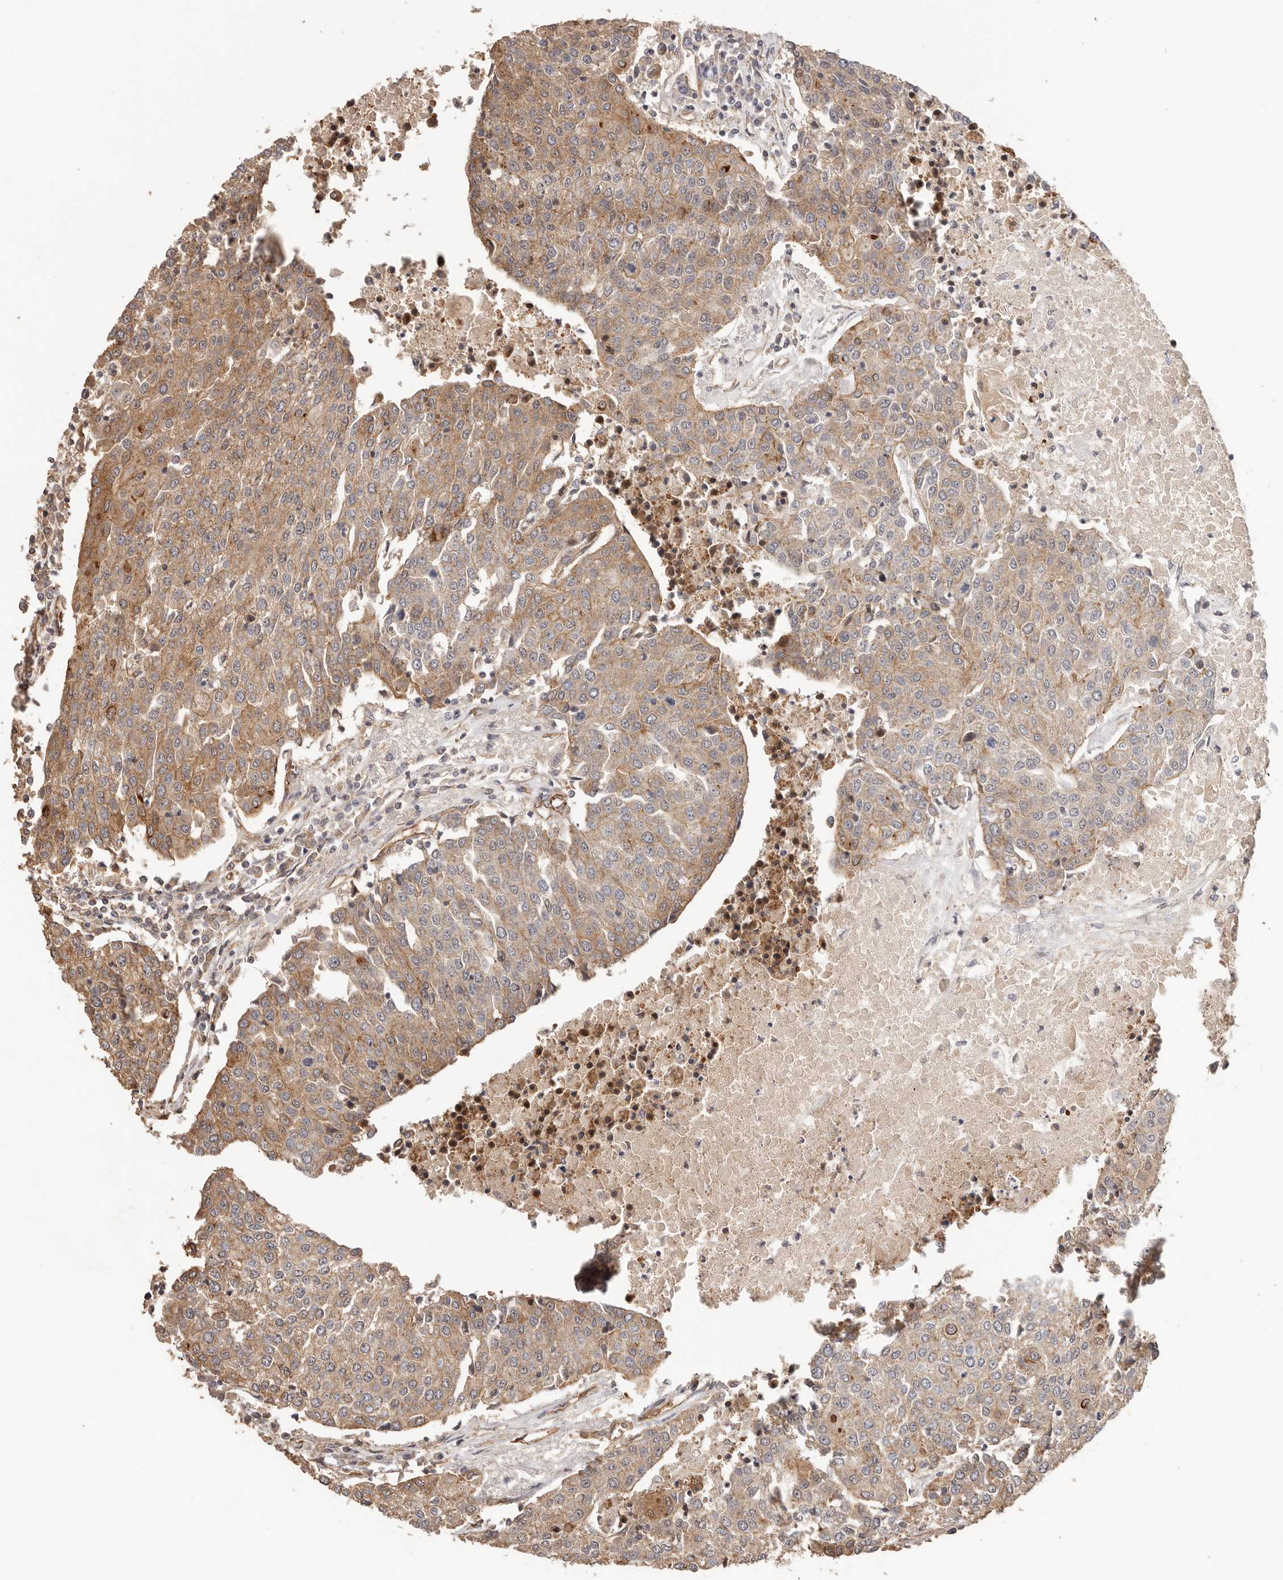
{"staining": {"intensity": "moderate", "quantity": ">75%", "location": "cytoplasmic/membranous"}, "tissue": "urothelial cancer", "cell_type": "Tumor cells", "image_type": "cancer", "snomed": [{"axis": "morphology", "description": "Urothelial carcinoma, High grade"}, {"axis": "topography", "description": "Urinary bladder"}], "caption": "Urothelial cancer tissue reveals moderate cytoplasmic/membranous staining in approximately >75% of tumor cells", "gene": "AFDN", "patient": {"sex": "female", "age": 85}}